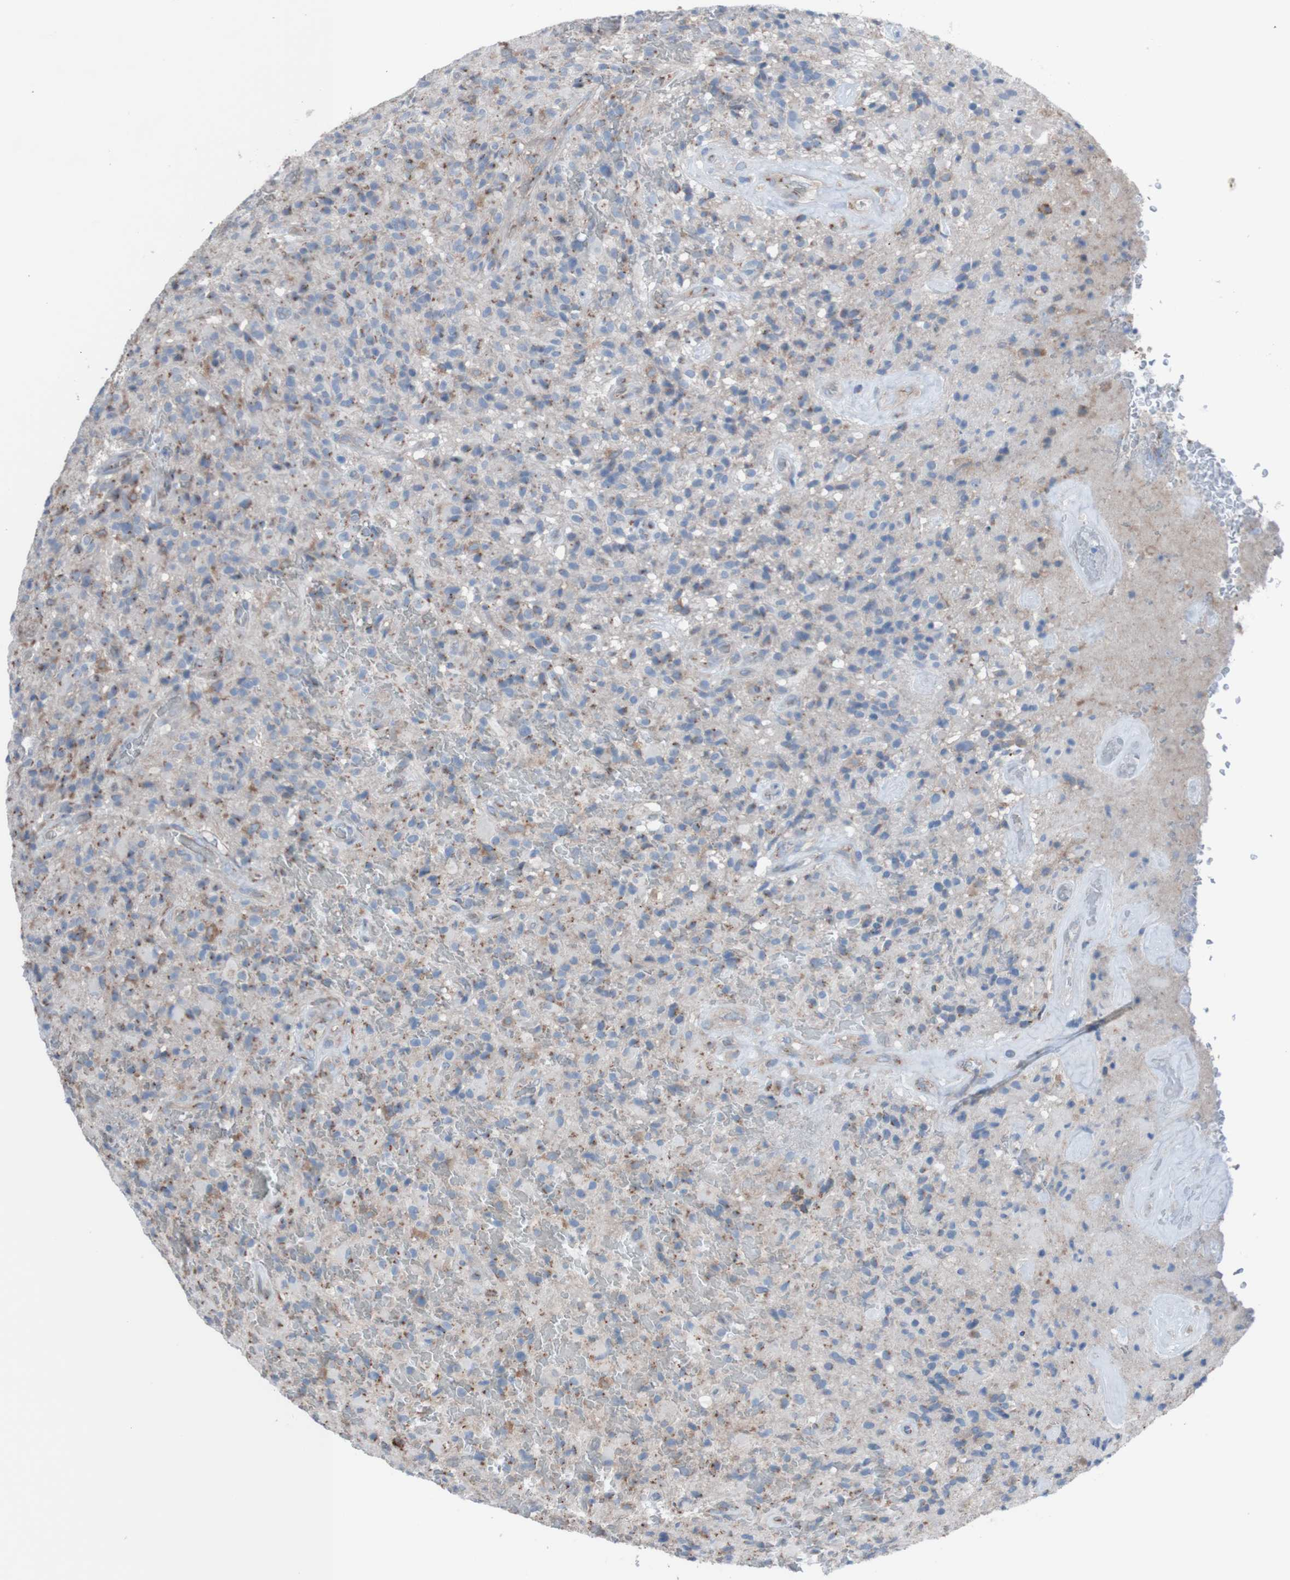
{"staining": {"intensity": "moderate", "quantity": ">75%", "location": "cytoplasmic/membranous"}, "tissue": "glioma", "cell_type": "Tumor cells", "image_type": "cancer", "snomed": [{"axis": "morphology", "description": "Glioma, malignant, High grade"}, {"axis": "topography", "description": "Brain"}], "caption": "Malignant high-grade glioma tissue demonstrates moderate cytoplasmic/membranous staining in about >75% of tumor cells", "gene": "MINAR1", "patient": {"sex": "male", "age": 71}}